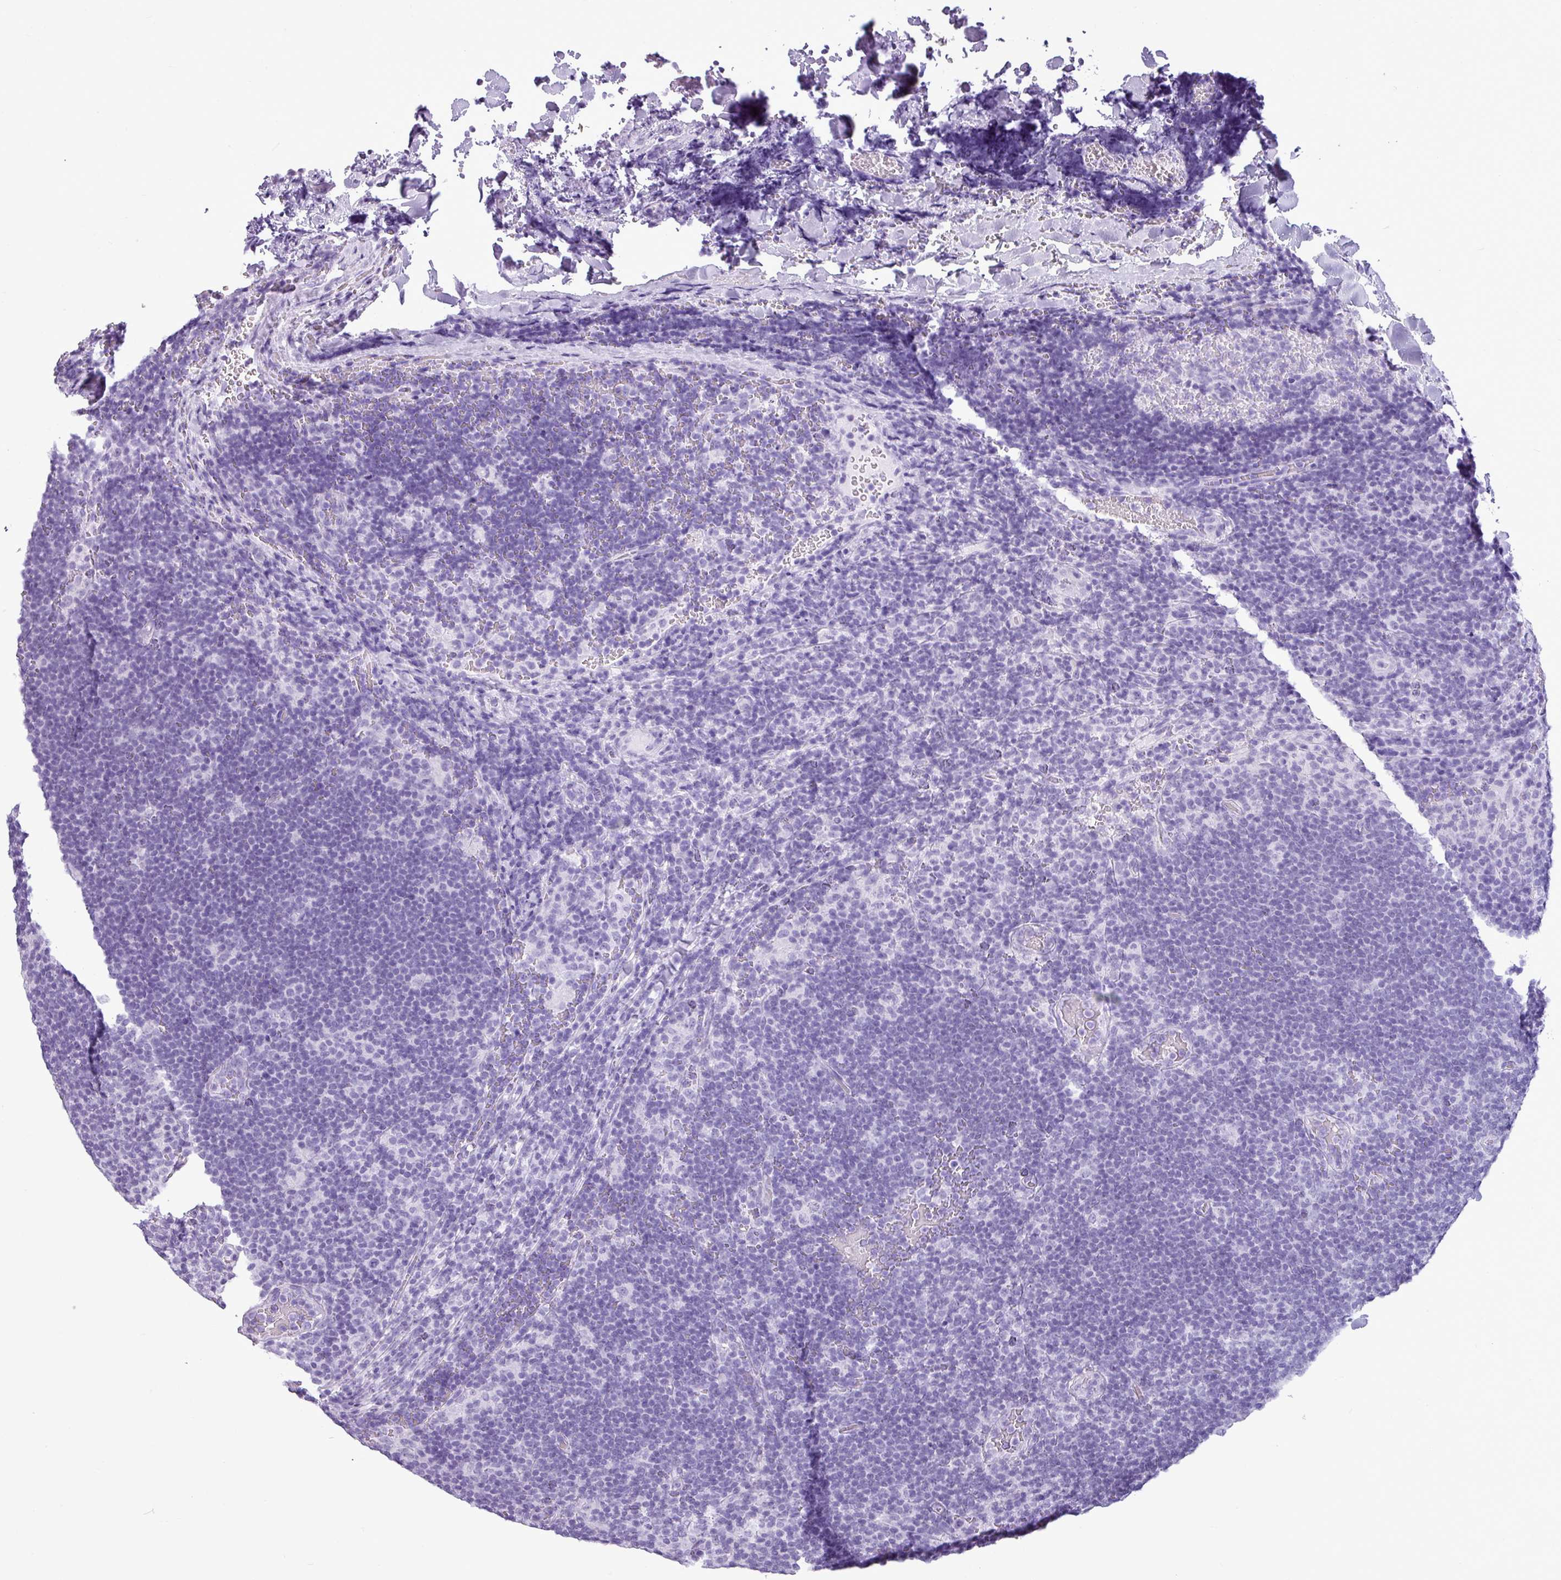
{"staining": {"intensity": "negative", "quantity": "none", "location": "none"}, "tissue": "lymphoma", "cell_type": "Tumor cells", "image_type": "cancer", "snomed": [{"axis": "morphology", "description": "Hodgkin's disease, NOS"}, {"axis": "topography", "description": "Lymph node"}], "caption": "Immunohistochemistry (IHC) histopathology image of neoplastic tissue: lymphoma stained with DAB (3,3'-diaminobenzidine) exhibits no significant protein staining in tumor cells. Nuclei are stained in blue.", "gene": "AMY1B", "patient": {"sex": "female", "age": 57}}